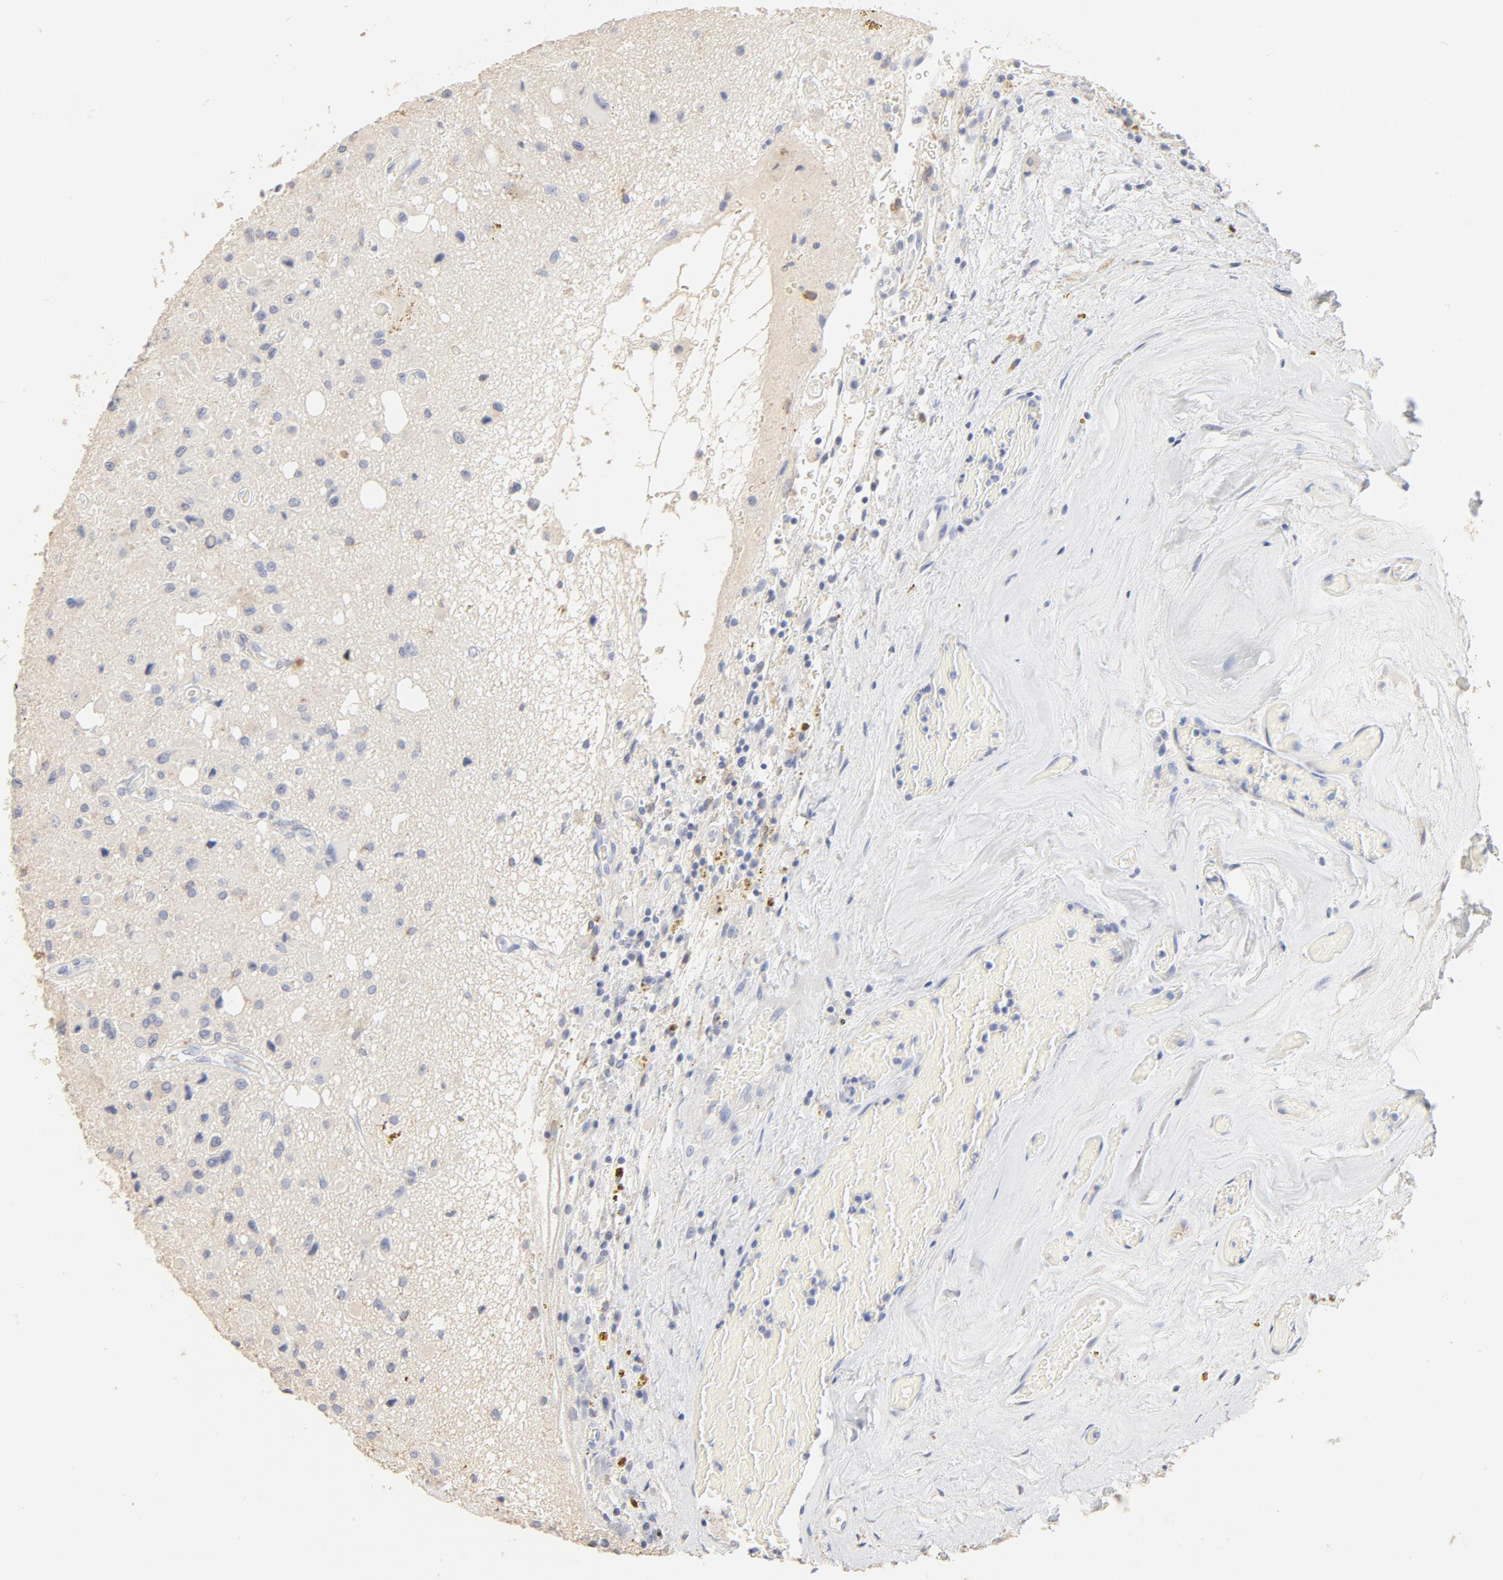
{"staining": {"intensity": "negative", "quantity": "none", "location": "none"}, "tissue": "glioma", "cell_type": "Tumor cells", "image_type": "cancer", "snomed": [{"axis": "morphology", "description": "Glioma, malignant, Low grade"}, {"axis": "topography", "description": "Brain"}], "caption": "The image exhibits no staining of tumor cells in glioma.", "gene": "FCGBP", "patient": {"sex": "male", "age": 58}}